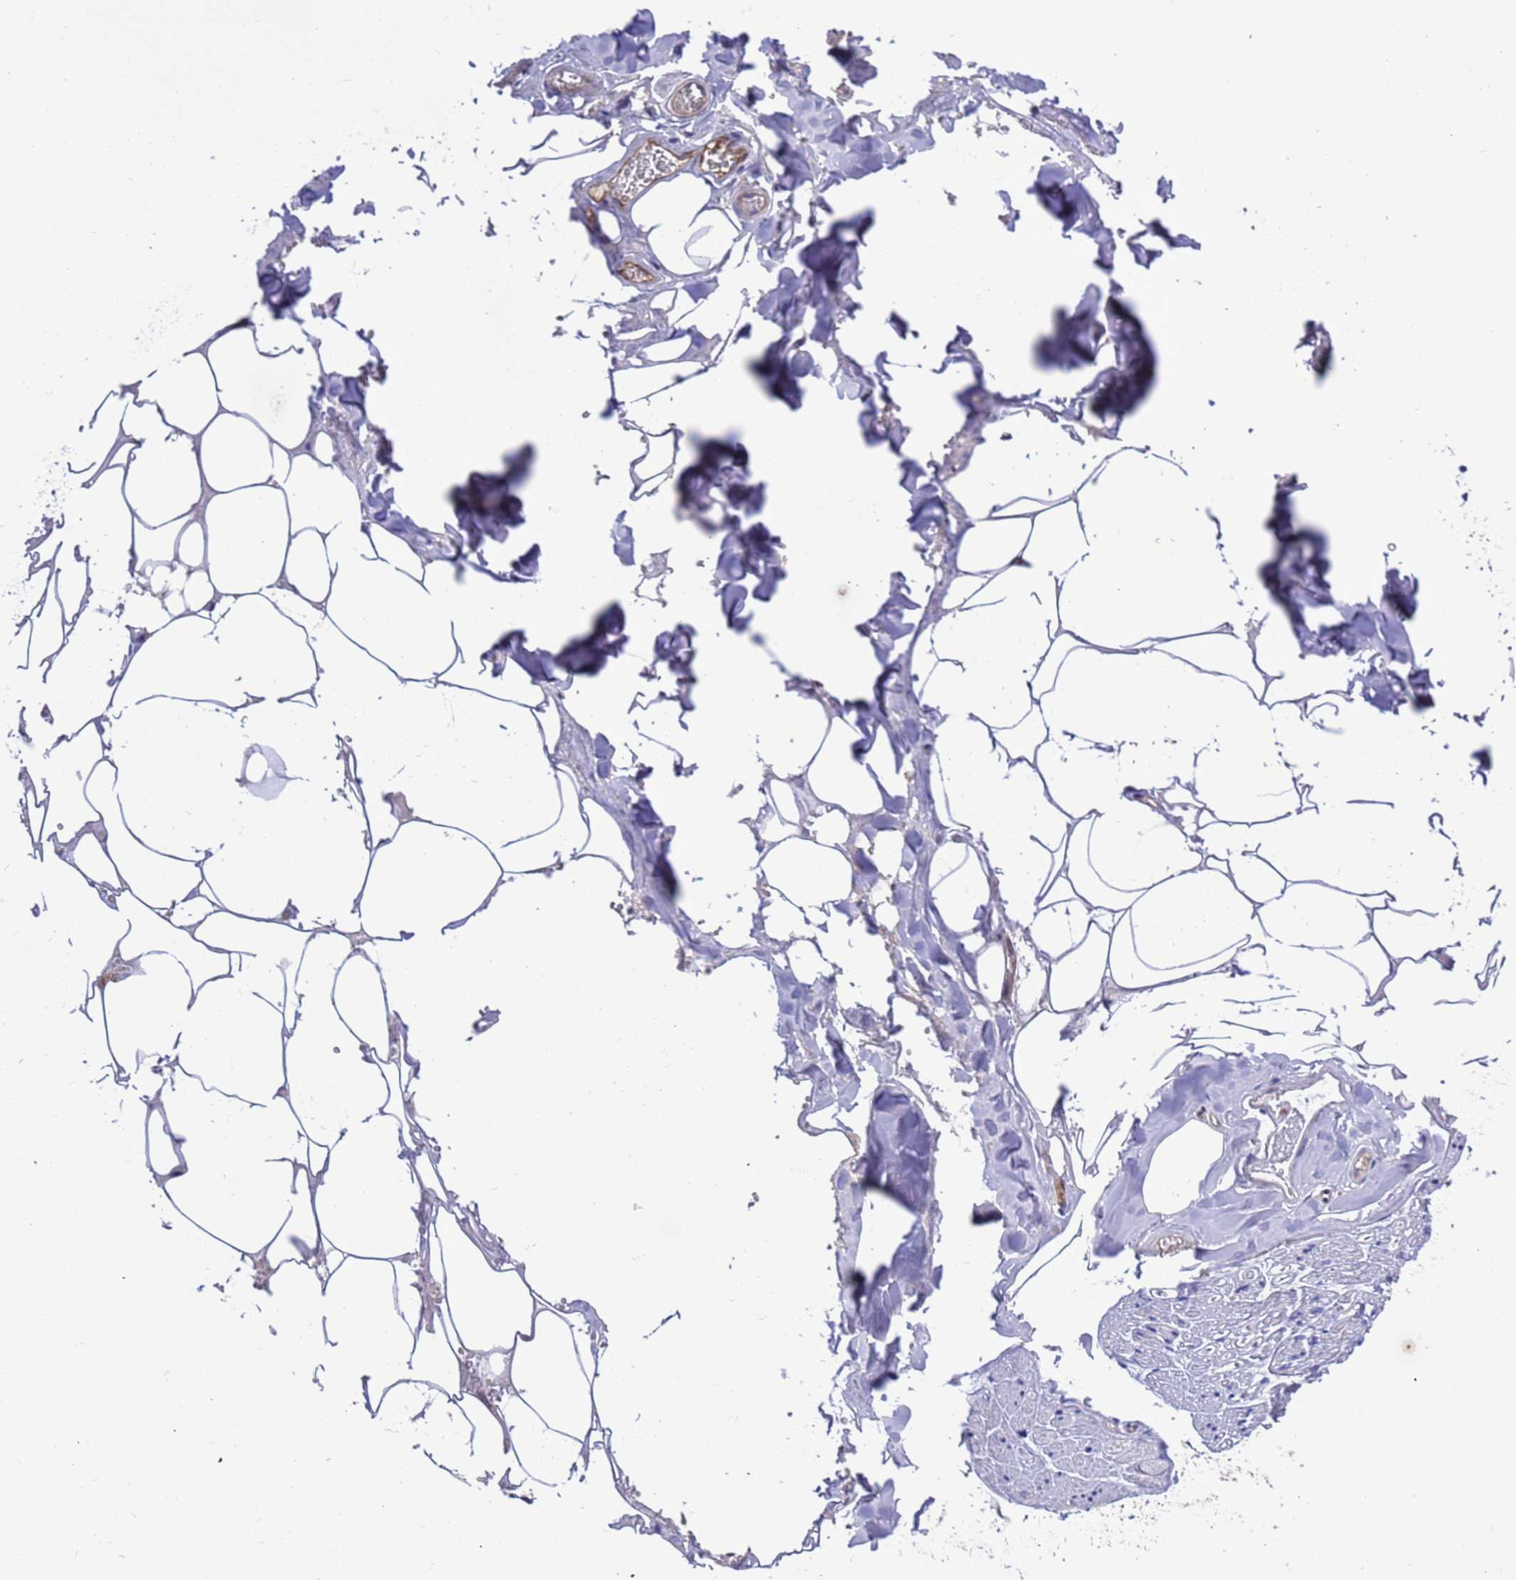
{"staining": {"intensity": "negative", "quantity": "none", "location": "none"}, "tissue": "adipose tissue", "cell_type": "Adipocytes", "image_type": "normal", "snomed": [{"axis": "morphology", "description": "Normal tissue, NOS"}, {"axis": "topography", "description": "Salivary gland"}, {"axis": "topography", "description": "Peripheral nerve tissue"}], "caption": "The histopathology image displays no staining of adipocytes in normal adipose tissue. (Immunohistochemistry, brightfield microscopy, high magnification).", "gene": "FOXRED1", "patient": {"sex": "male", "age": 38}}